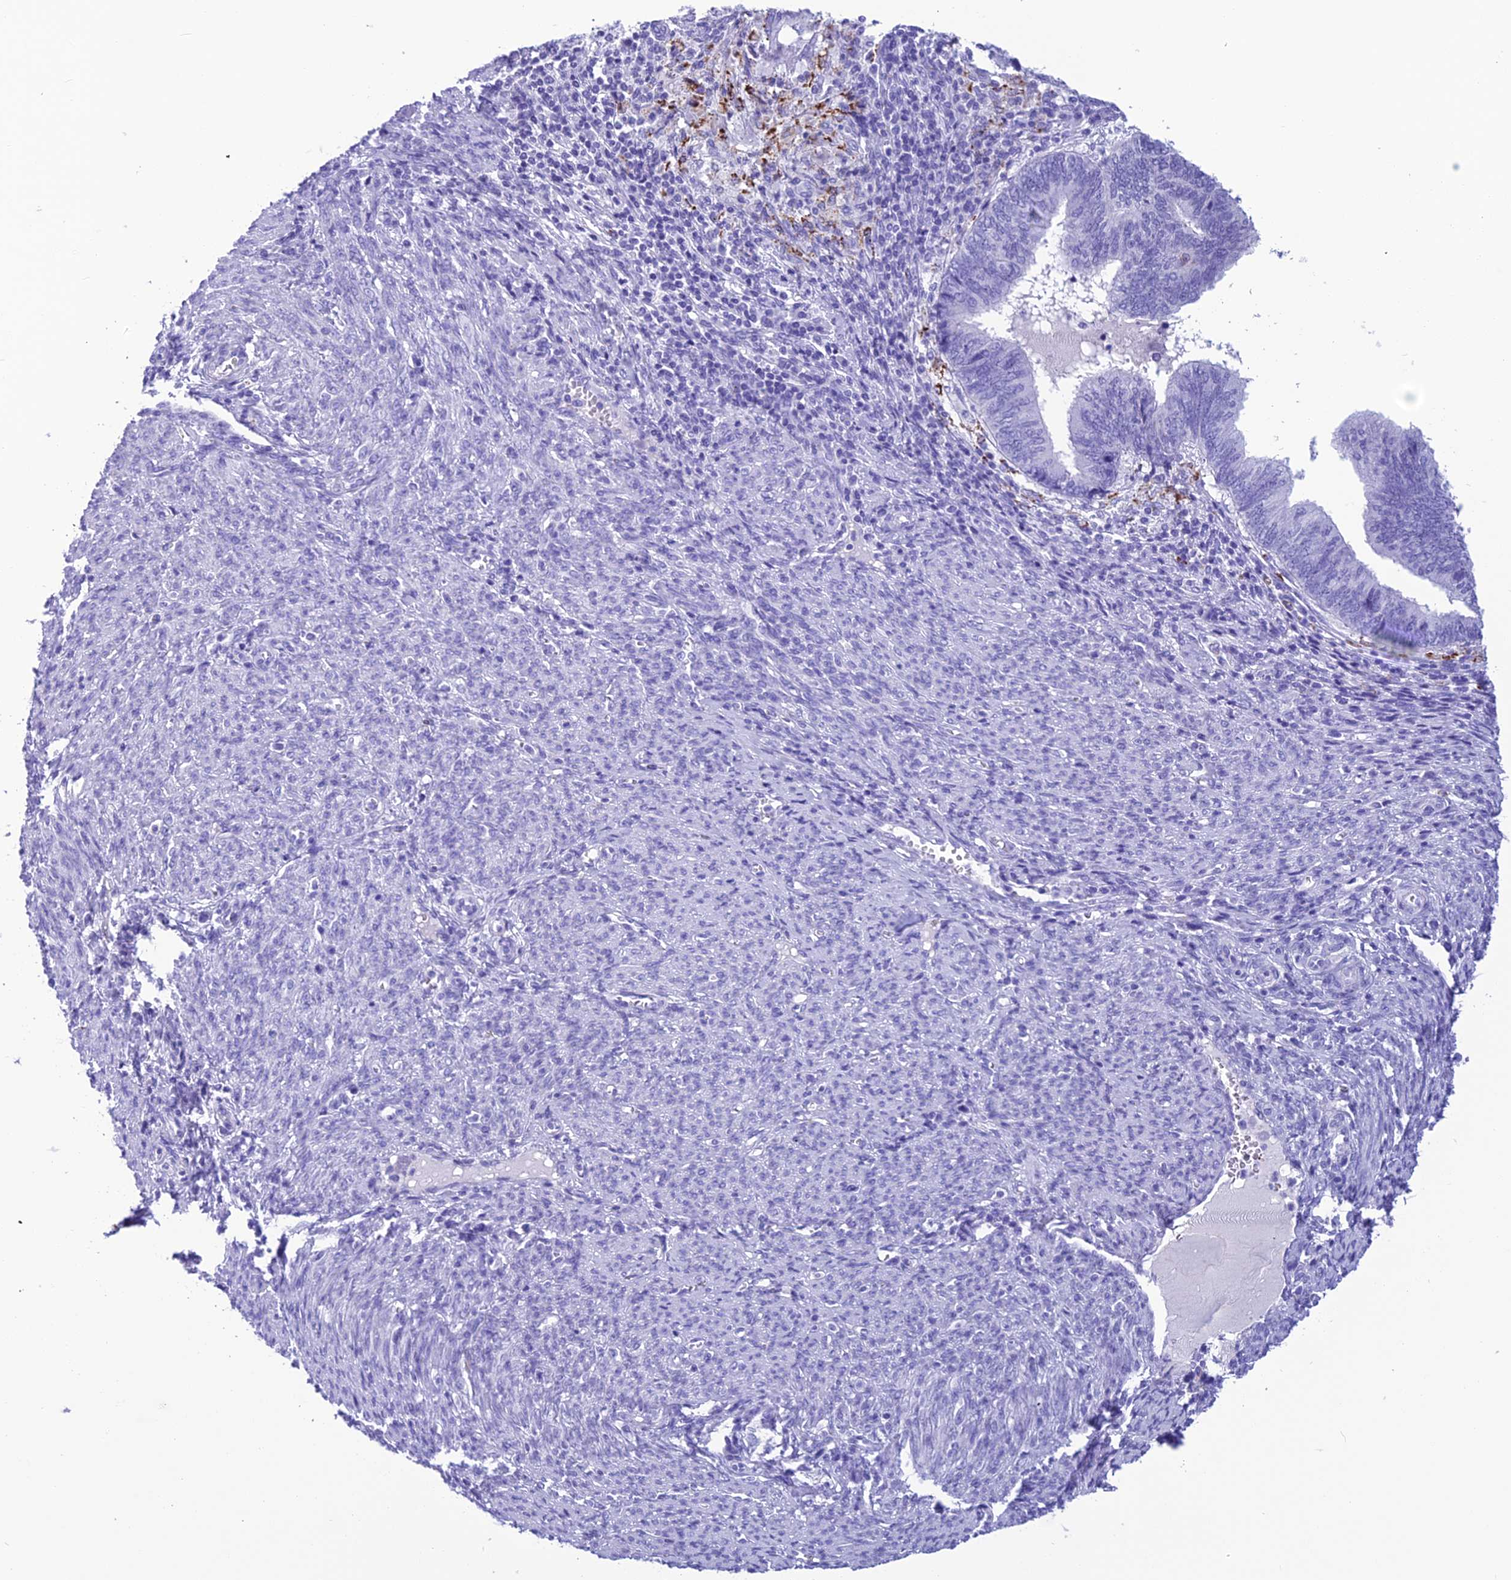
{"staining": {"intensity": "negative", "quantity": "none", "location": "none"}, "tissue": "endometrial cancer", "cell_type": "Tumor cells", "image_type": "cancer", "snomed": [{"axis": "morphology", "description": "Adenocarcinoma, NOS"}, {"axis": "topography", "description": "Uterus"}, {"axis": "topography", "description": "Endometrium"}], "caption": "Protein analysis of endometrial cancer (adenocarcinoma) shows no significant positivity in tumor cells.", "gene": "TRAM1L1", "patient": {"sex": "female", "age": 70}}